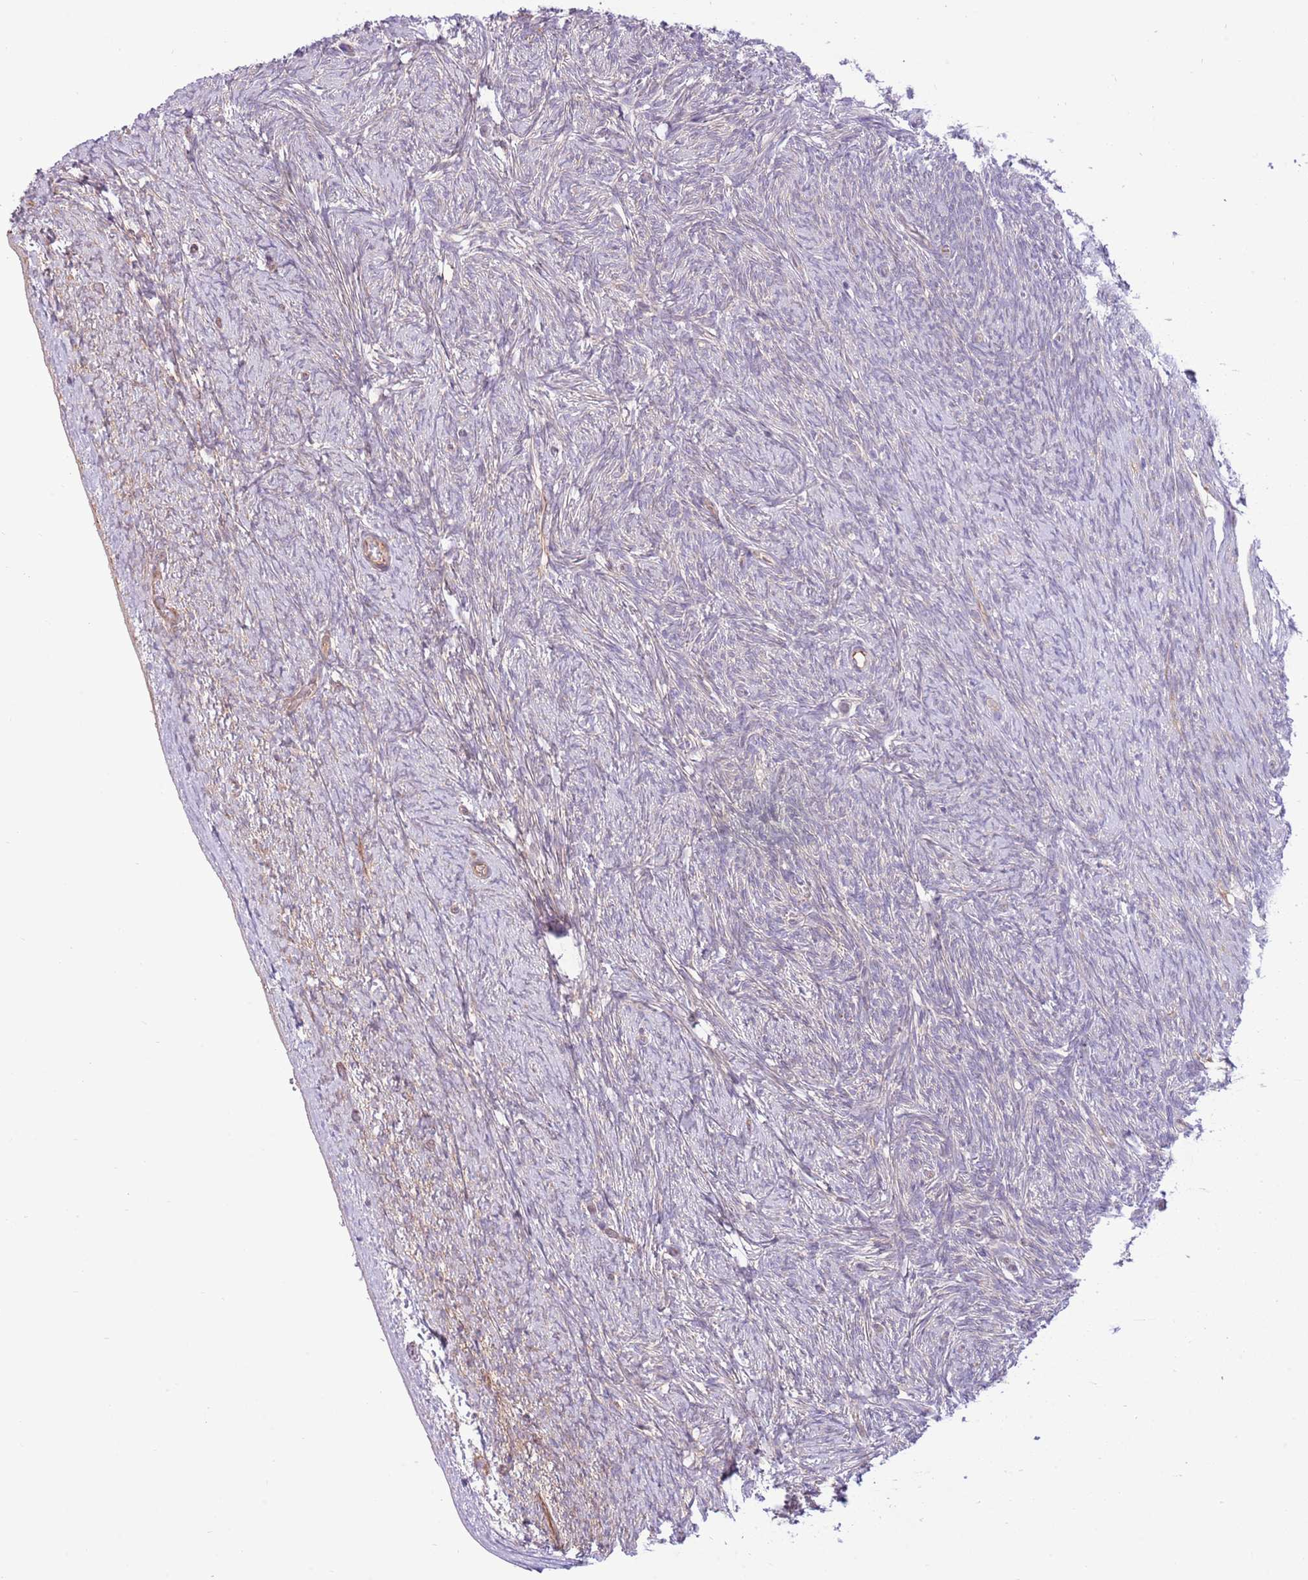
{"staining": {"intensity": "moderate", "quantity": ">75%", "location": "cytoplasmic/membranous"}, "tissue": "ovary", "cell_type": "Follicle cells", "image_type": "normal", "snomed": [{"axis": "morphology", "description": "Normal tissue, NOS"}, {"axis": "topography", "description": "Ovary"}], "caption": "Immunohistochemistry of benign ovary displays medium levels of moderate cytoplasmic/membranous staining in about >75% of follicle cells.", "gene": "ZC4H2", "patient": {"sex": "female", "age": 44}}